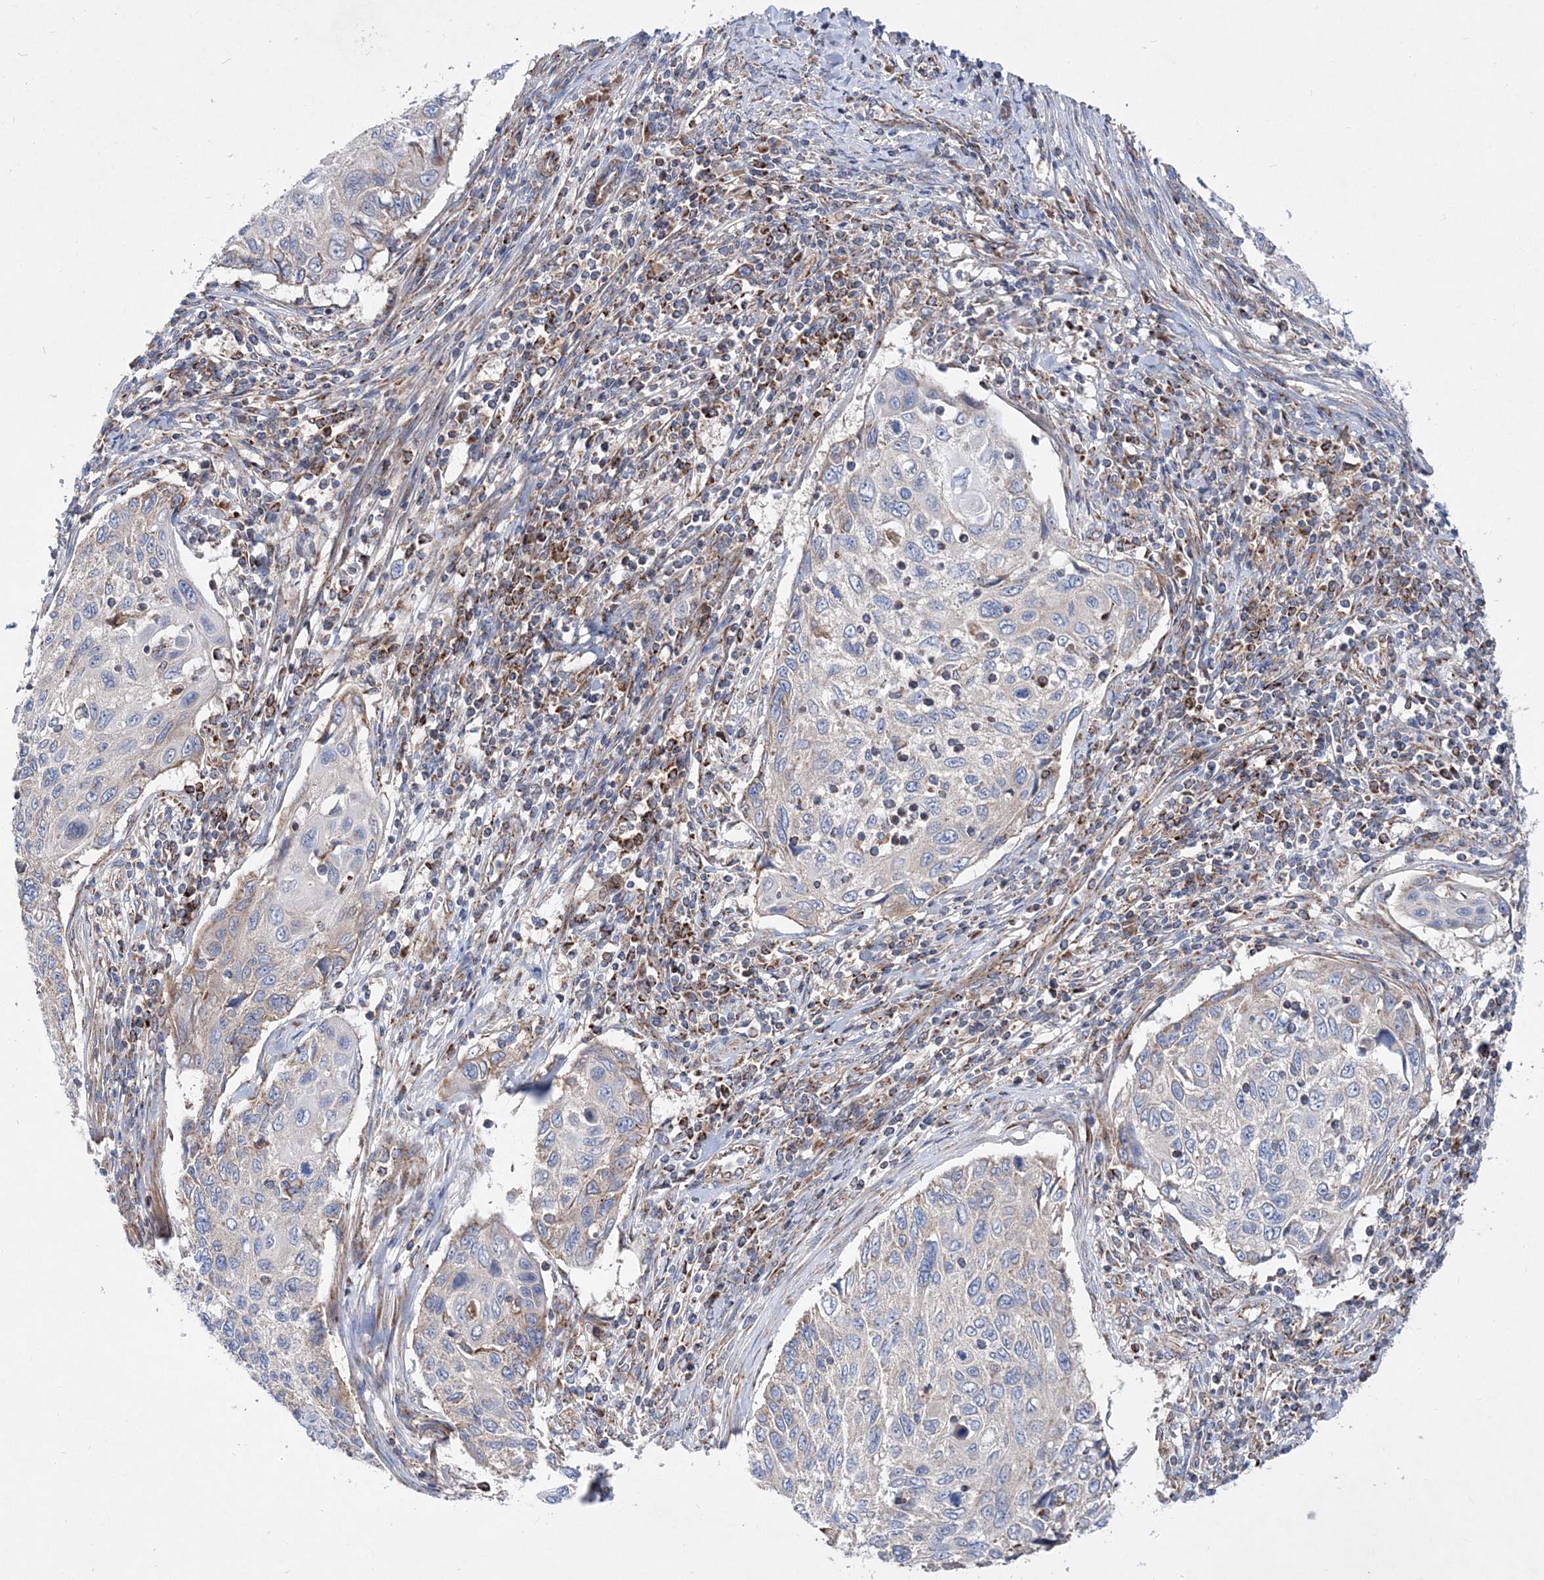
{"staining": {"intensity": "negative", "quantity": "none", "location": "none"}, "tissue": "cervical cancer", "cell_type": "Tumor cells", "image_type": "cancer", "snomed": [{"axis": "morphology", "description": "Squamous cell carcinoma, NOS"}, {"axis": "topography", "description": "Cervix"}], "caption": "Tumor cells show no significant expression in cervical squamous cell carcinoma.", "gene": "NGLY1", "patient": {"sex": "female", "age": 70}}